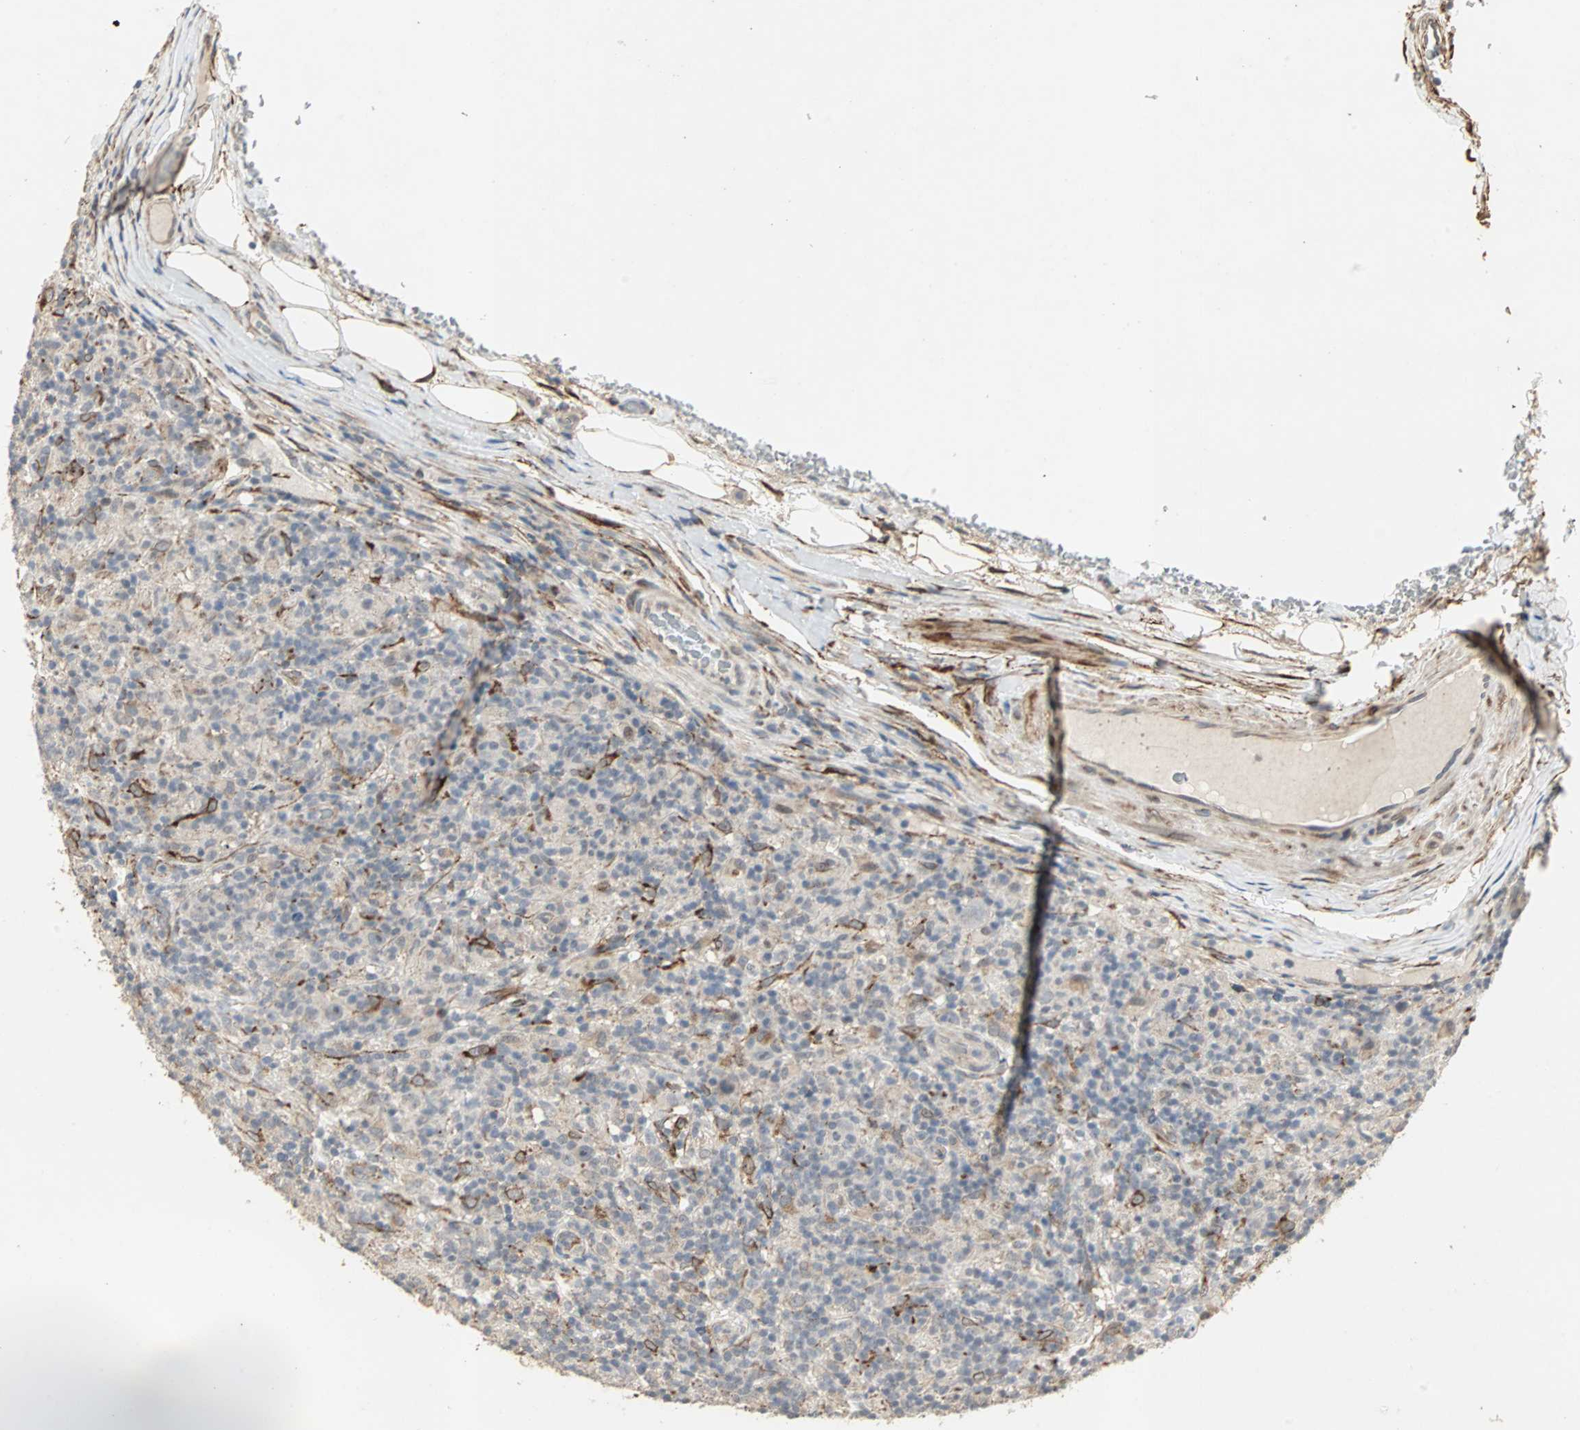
{"staining": {"intensity": "weak", "quantity": "<25%", "location": "cytoplasmic/membranous"}, "tissue": "lymphoma", "cell_type": "Tumor cells", "image_type": "cancer", "snomed": [{"axis": "morphology", "description": "Hodgkin's disease, NOS"}, {"axis": "topography", "description": "Lymph node"}], "caption": "IHC photomicrograph of human Hodgkin's disease stained for a protein (brown), which shows no expression in tumor cells. Nuclei are stained in blue.", "gene": "TRPV4", "patient": {"sex": "male", "age": 70}}